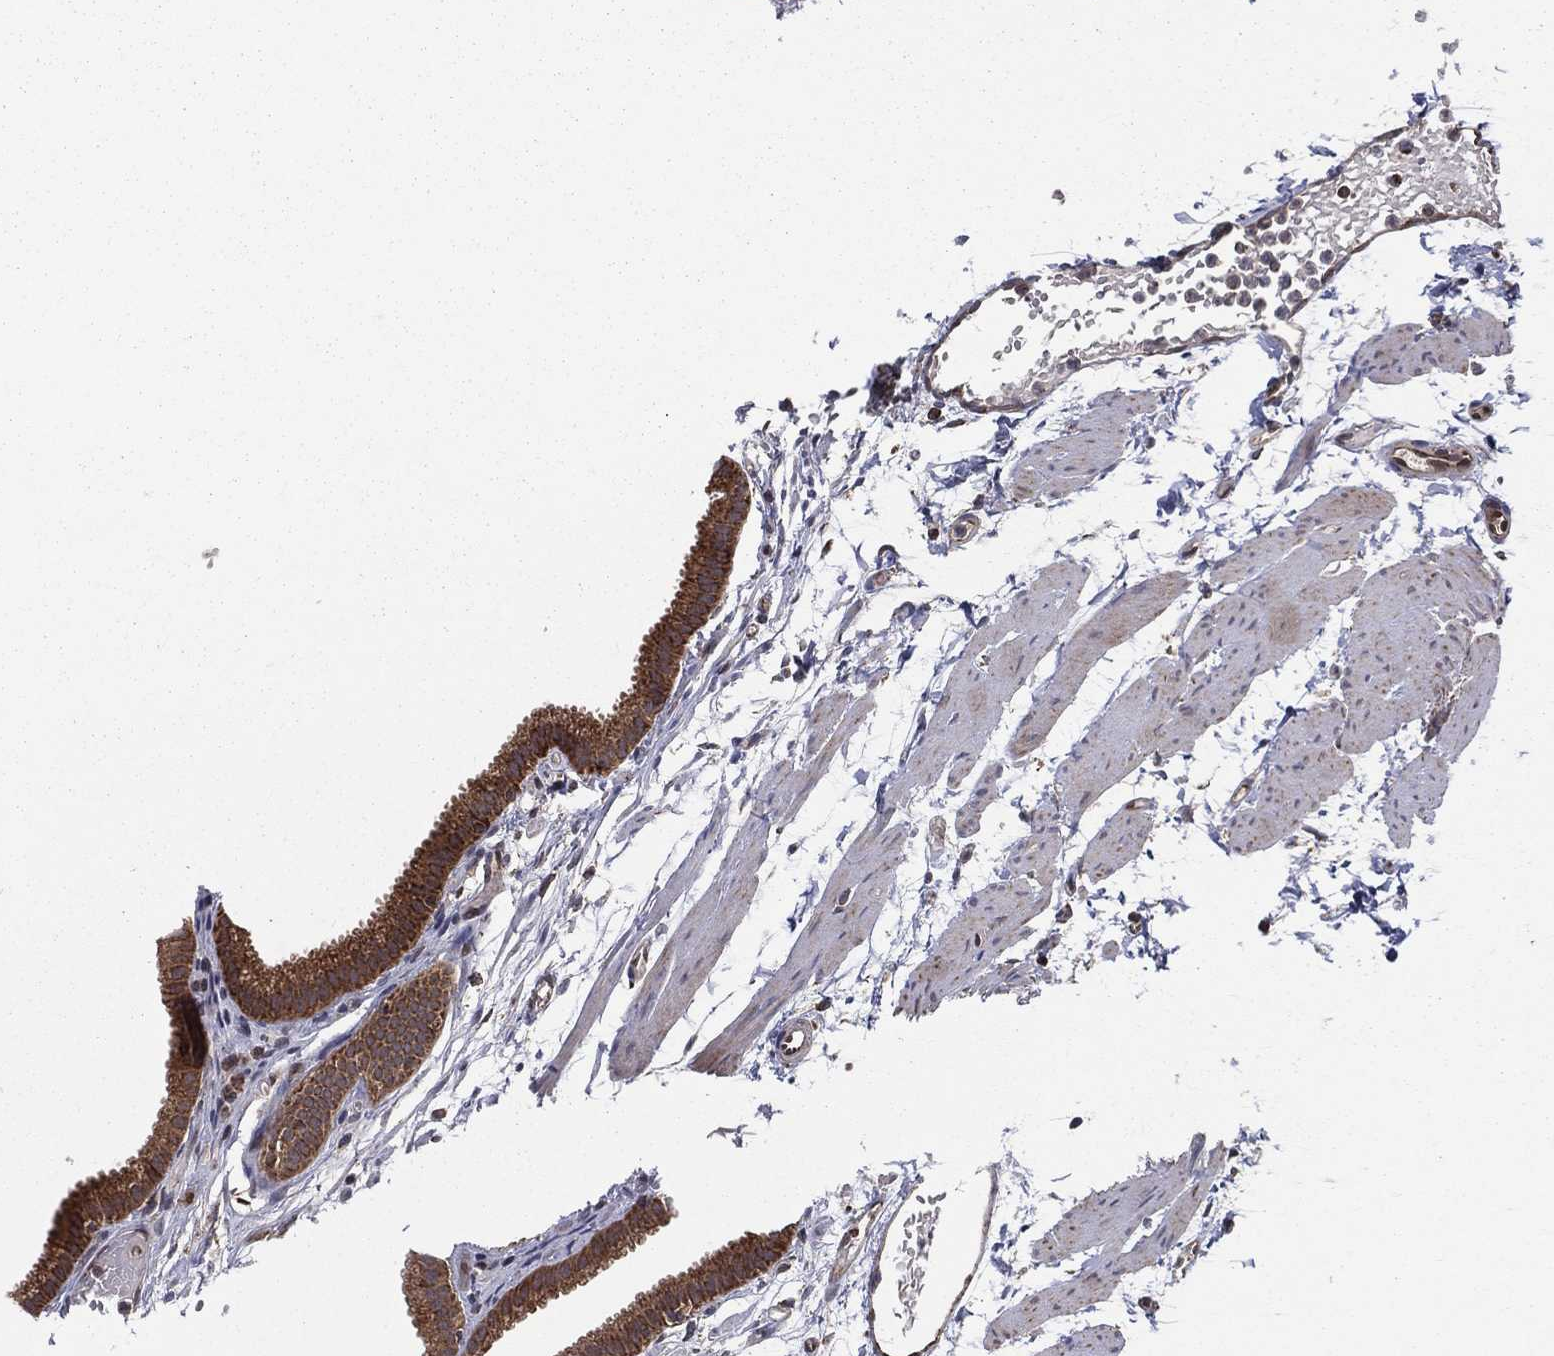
{"staining": {"intensity": "moderate", "quantity": ">75%", "location": "cytoplasmic/membranous"}, "tissue": "gallbladder", "cell_type": "Glandular cells", "image_type": "normal", "snomed": [{"axis": "morphology", "description": "Normal tissue, NOS"}, {"axis": "topography", "description": "Gallbladder"}, {"axis": "topography", "description": "Peripheral nerve tissue"}], "caption": "Protein analysis of unremarkable gallbladder demonstrates moderate cytoplasmic/membranous expression in about >75% of glandular cells.", "gene": "ENSG00000288684", "patient": {"sex": "female", "age": 45}}